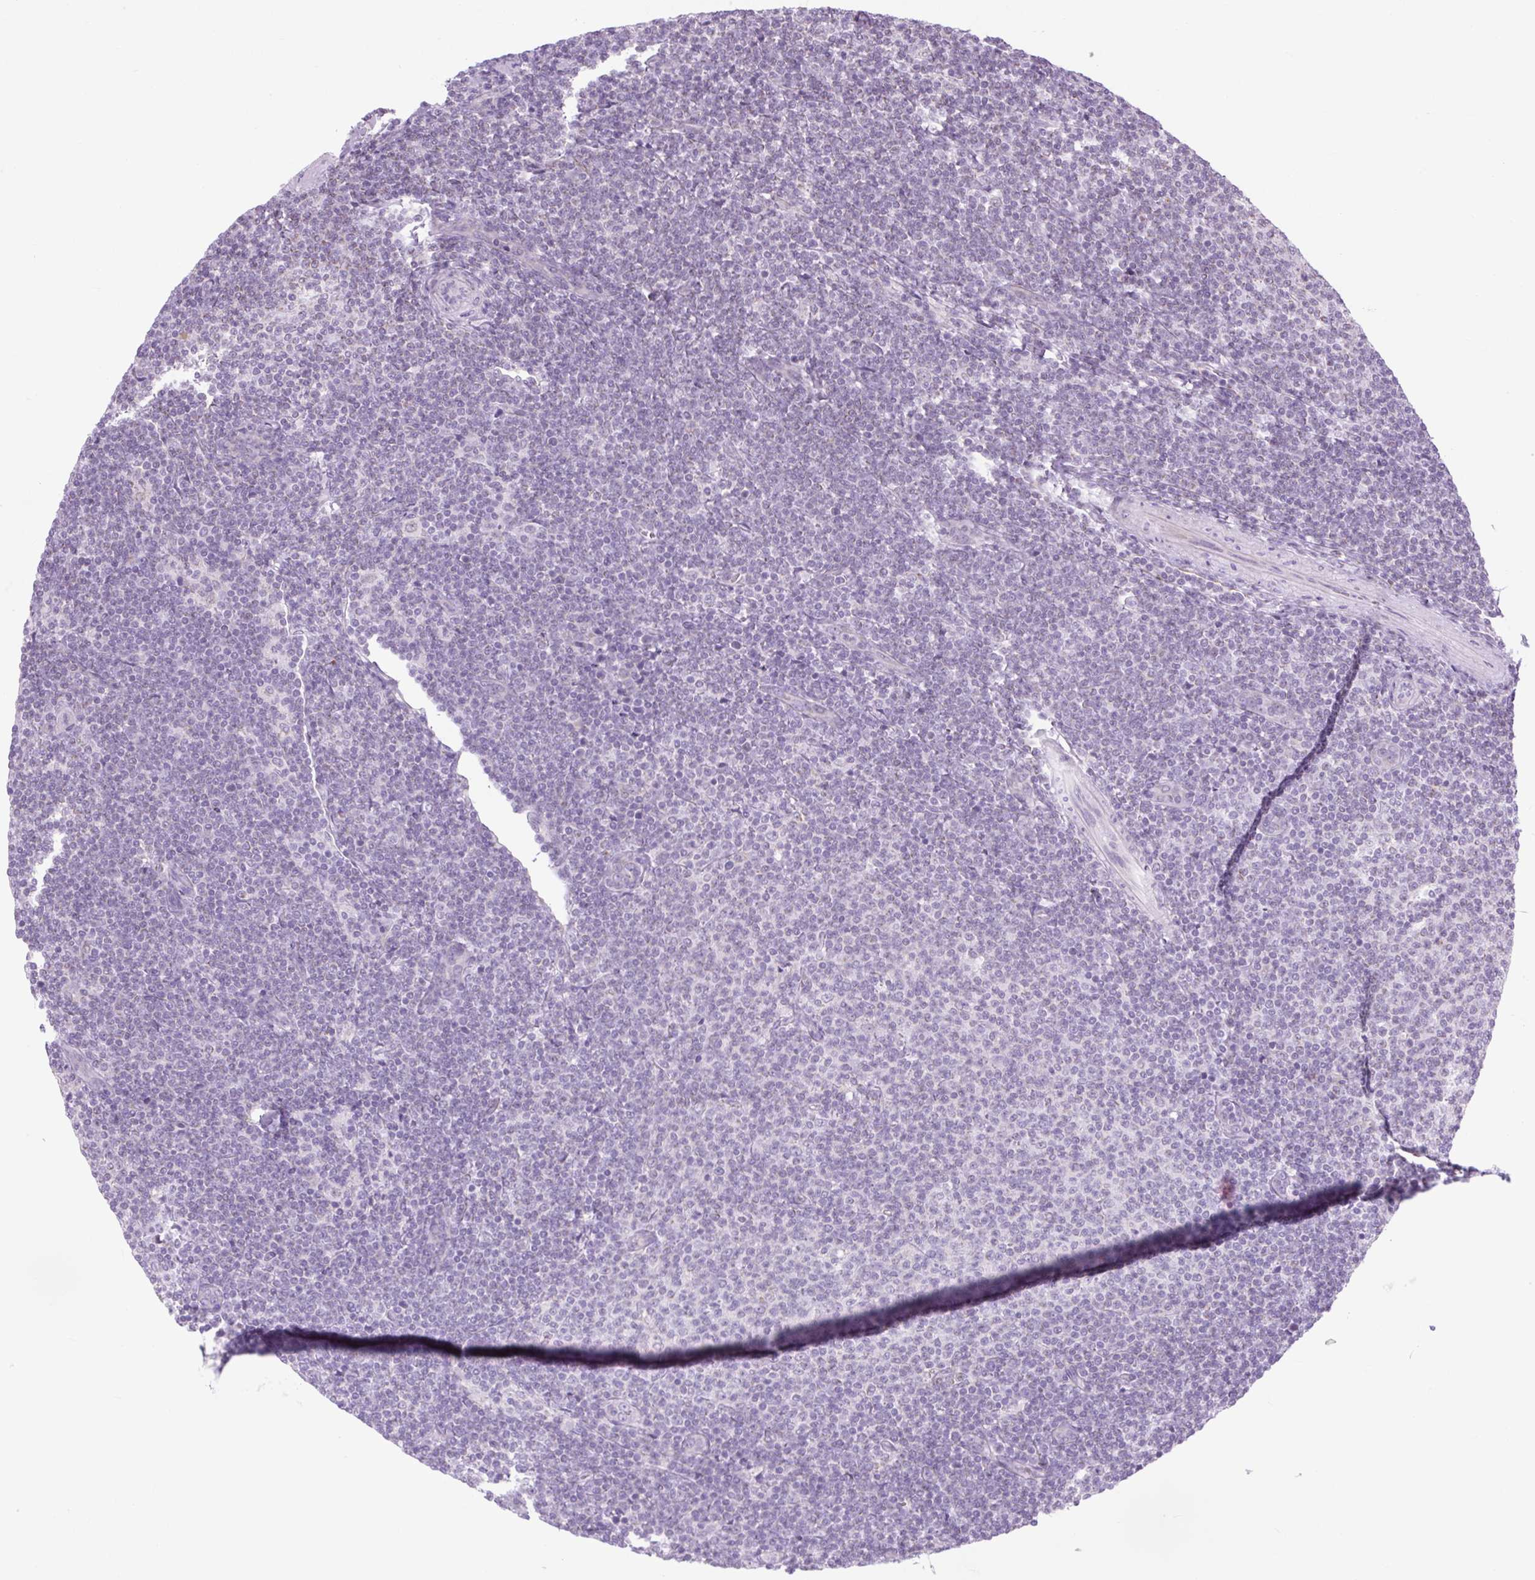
{"staining": {"intensity": "negative", "quantity": "none", "location": "none"}, "tissue": "lymphoma", "cell_type": "Tumor cells", "image_type": "cancer", "snomed": [{"axis": "morphology", "description": "Malignant lymphoma, non-Hodgkin's type, Low grade"}, {"axis": "topography", "description": "Lymph node"}], "caption": "High power microscopy histopathology image of an immunohistochemistry histopathology image of lymphoma, revealing no significant staining in tumor cells.", "gene": "RNASE10", "patient": {"sex": "male", "age": 66}}